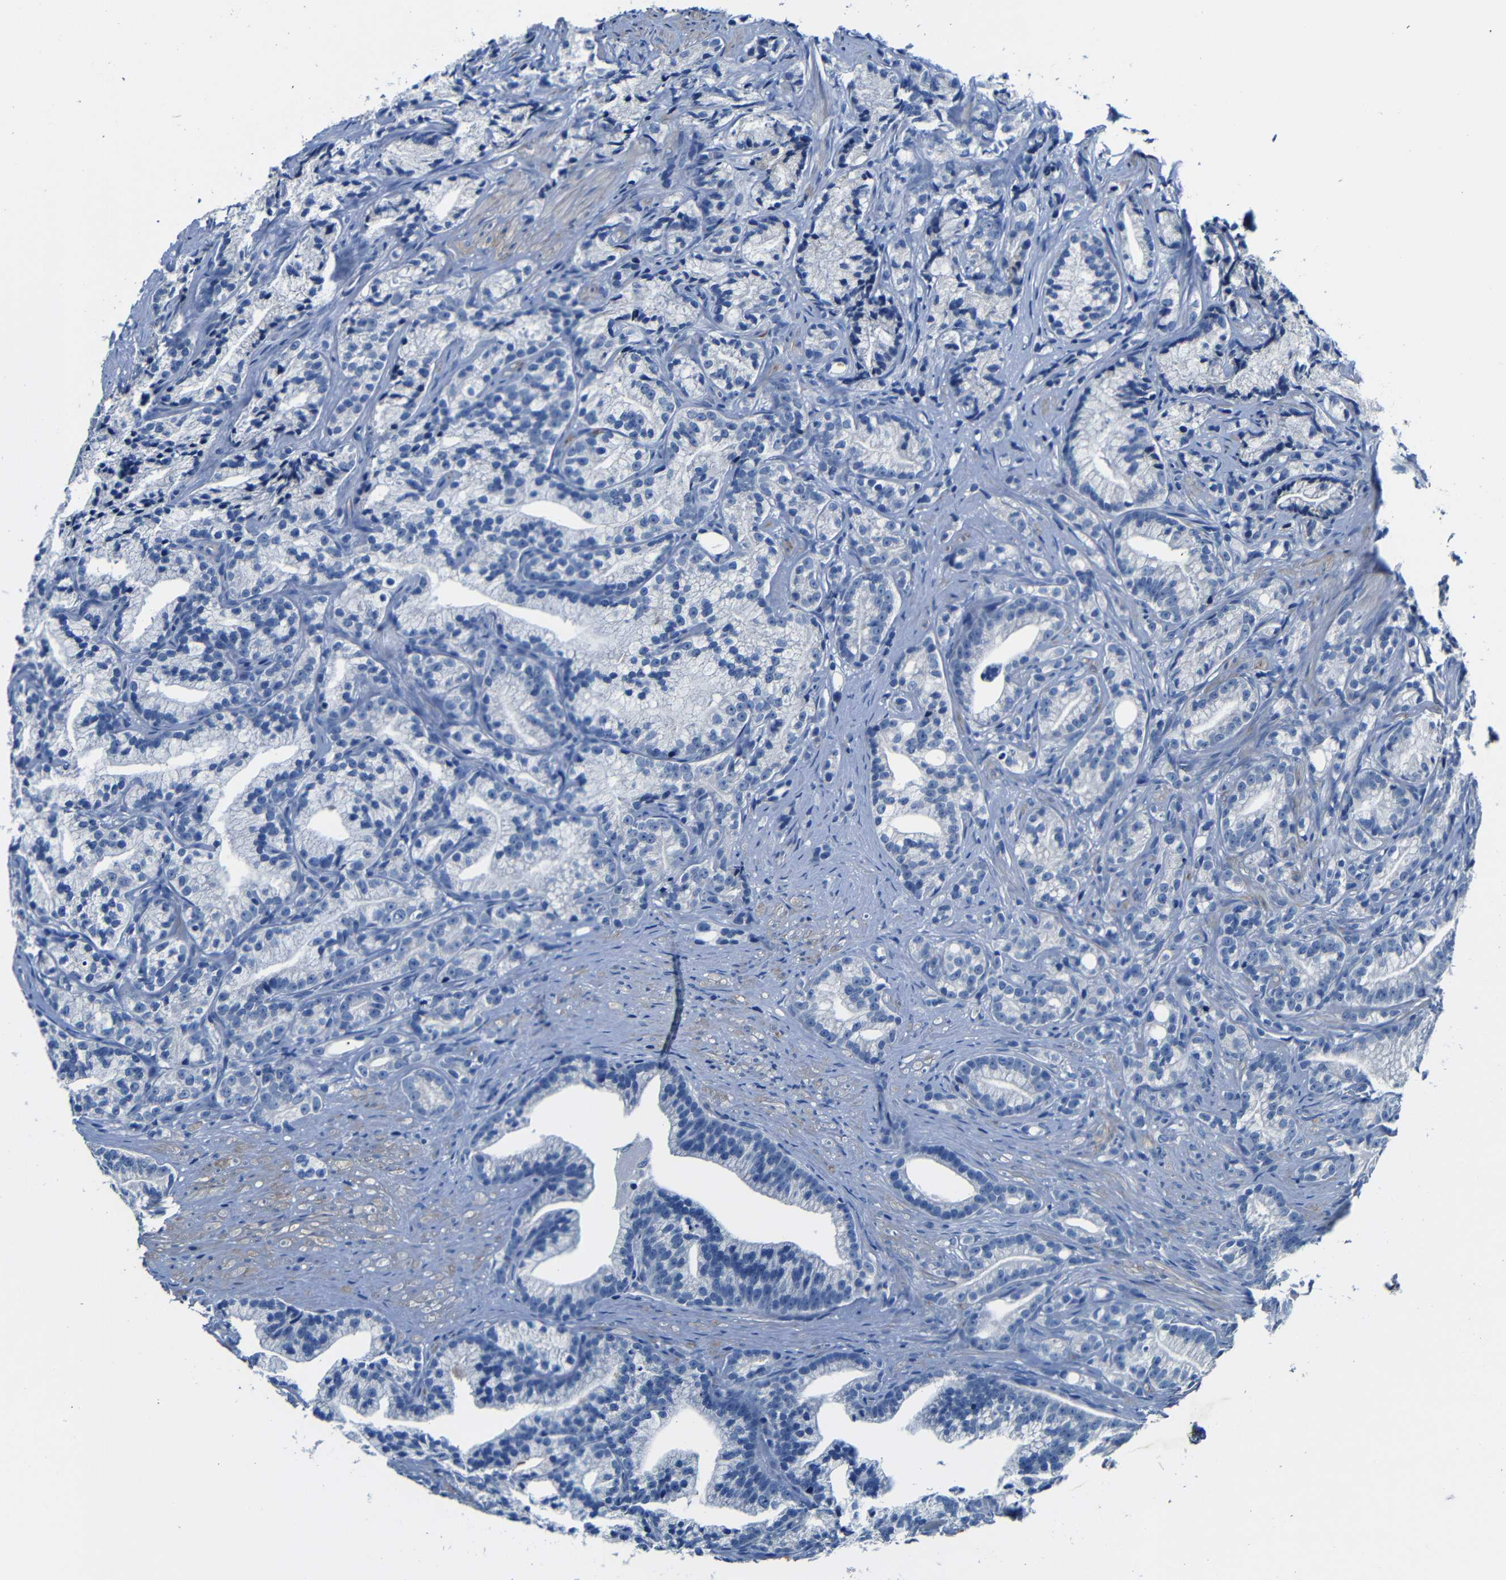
{"staining": {"intensity": "negative", "quantity": "none", "location": "none"}, "tissue": "prostate cancer", "cell_type": "Tumor cells", "image_type": "cancer", "snomed": [{"axis": "morphology", "description": "Adenocarcinoma, Low grade"}, {"axis": "topography", "description": "Prostate"}], "caption": "IHC photomicrograph of neoplastic tissue: prostate cancer stained with DAB reveals no significant protein expression in tumor cells. (DAB immunohistochemistry (IHC) with hematoxylin counter stain).", "gene": "TNFAIP1", "patient": {"sex": "male", "age": 89}}